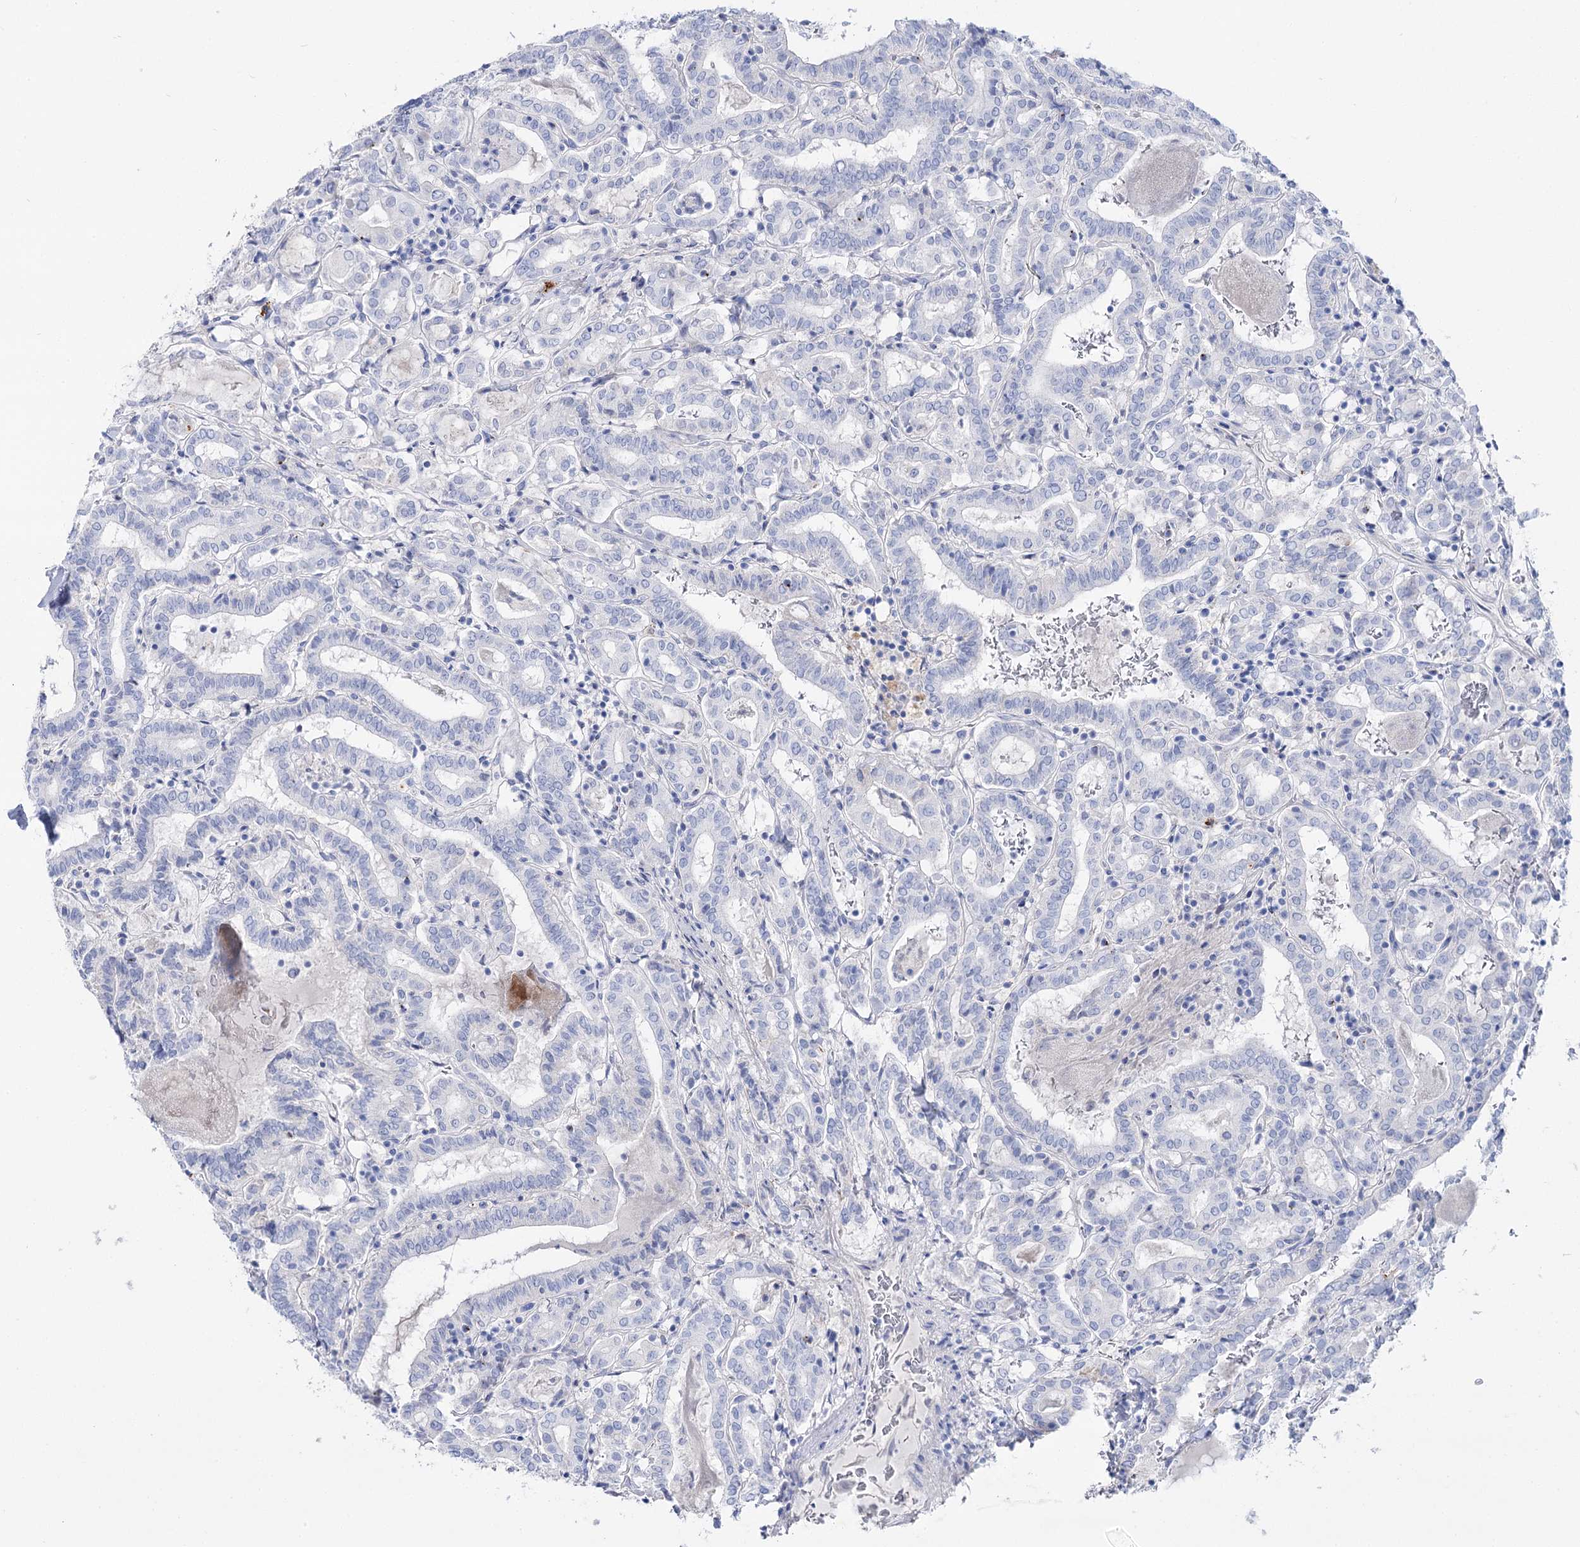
{"staining": {"intensity": "negative", "quantity": "none", "location": "none"}, "tissue": "thyroid cancer", "cell_type": "Tumor cells", "image_type": "cancer", "snomed": [{"axis": "morphology", "description": "Papillary adenocarcinoma, NOS"}, {"axis": "topography", "description": "Thyroid gland"}], "caption": "The micrograph reveals no staining of tumor cells in thyroid cancer (papillary adenocarcinoma). (IHC, brightfield microscopy, high magnification).", "gene": "SLC3A1", "patient": {"sex": "female", "age": 72}}